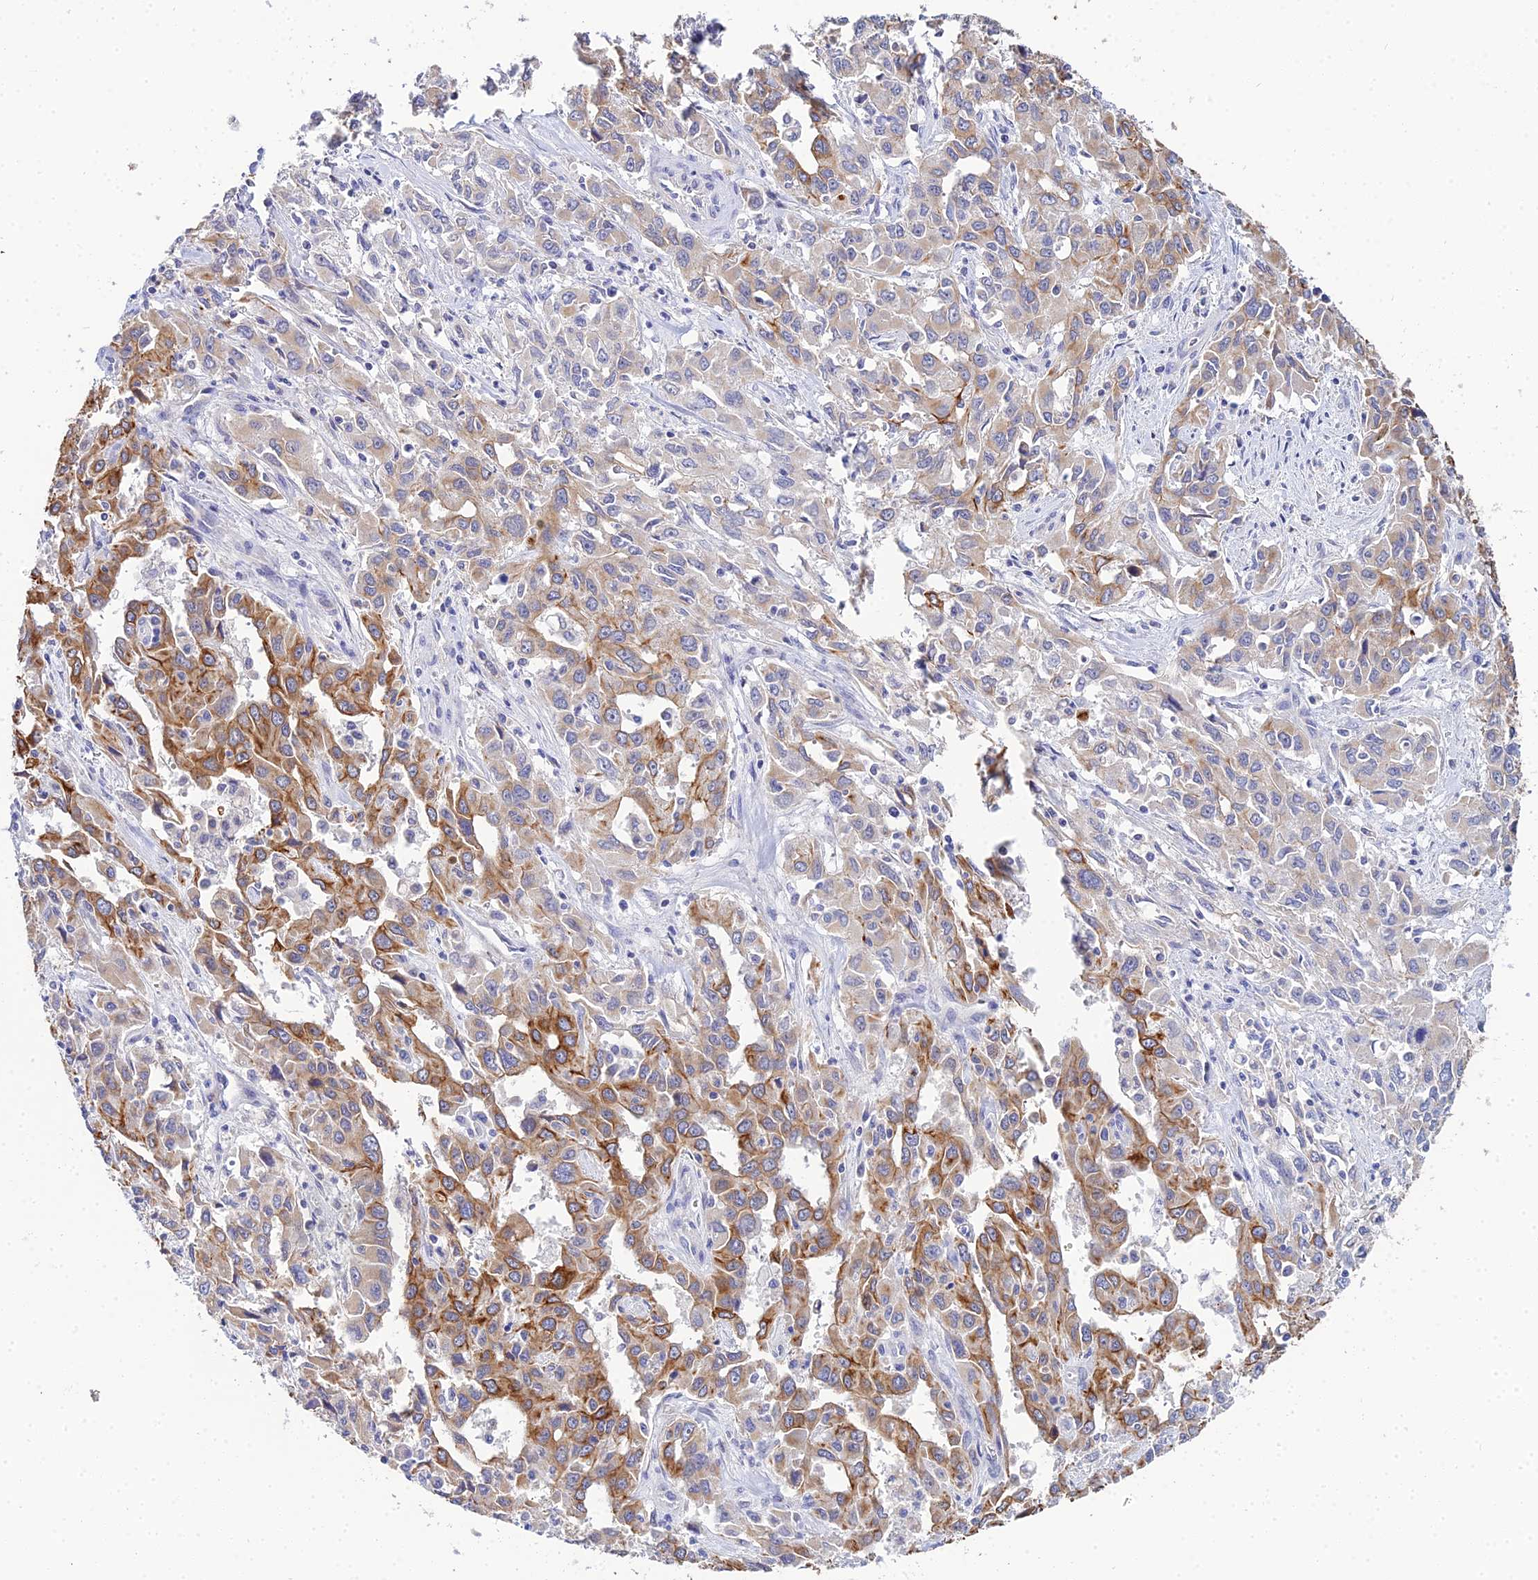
{"staining": {"intensity": "moderate", "quantity": "25%-75%", "location": "cytoplasmic/membranous"}, "tissue": "liver cancer", "cell_type": "Tumor cells", "image_type": "cancer", "snomed": [{"axis": "morphology", "description": "Carcinoma, Hepatocellular, NOS"}, {"axis": "topography", "description": "Liver"}], "caption": "Brown immunohistochemical staining in liver cancer demonstrates moderate cytoplasmic/membranous expression in about 25%-75% of tumor cells.", "gene": "ZXDA", "patient": {"sex": "male", "age": 63}}